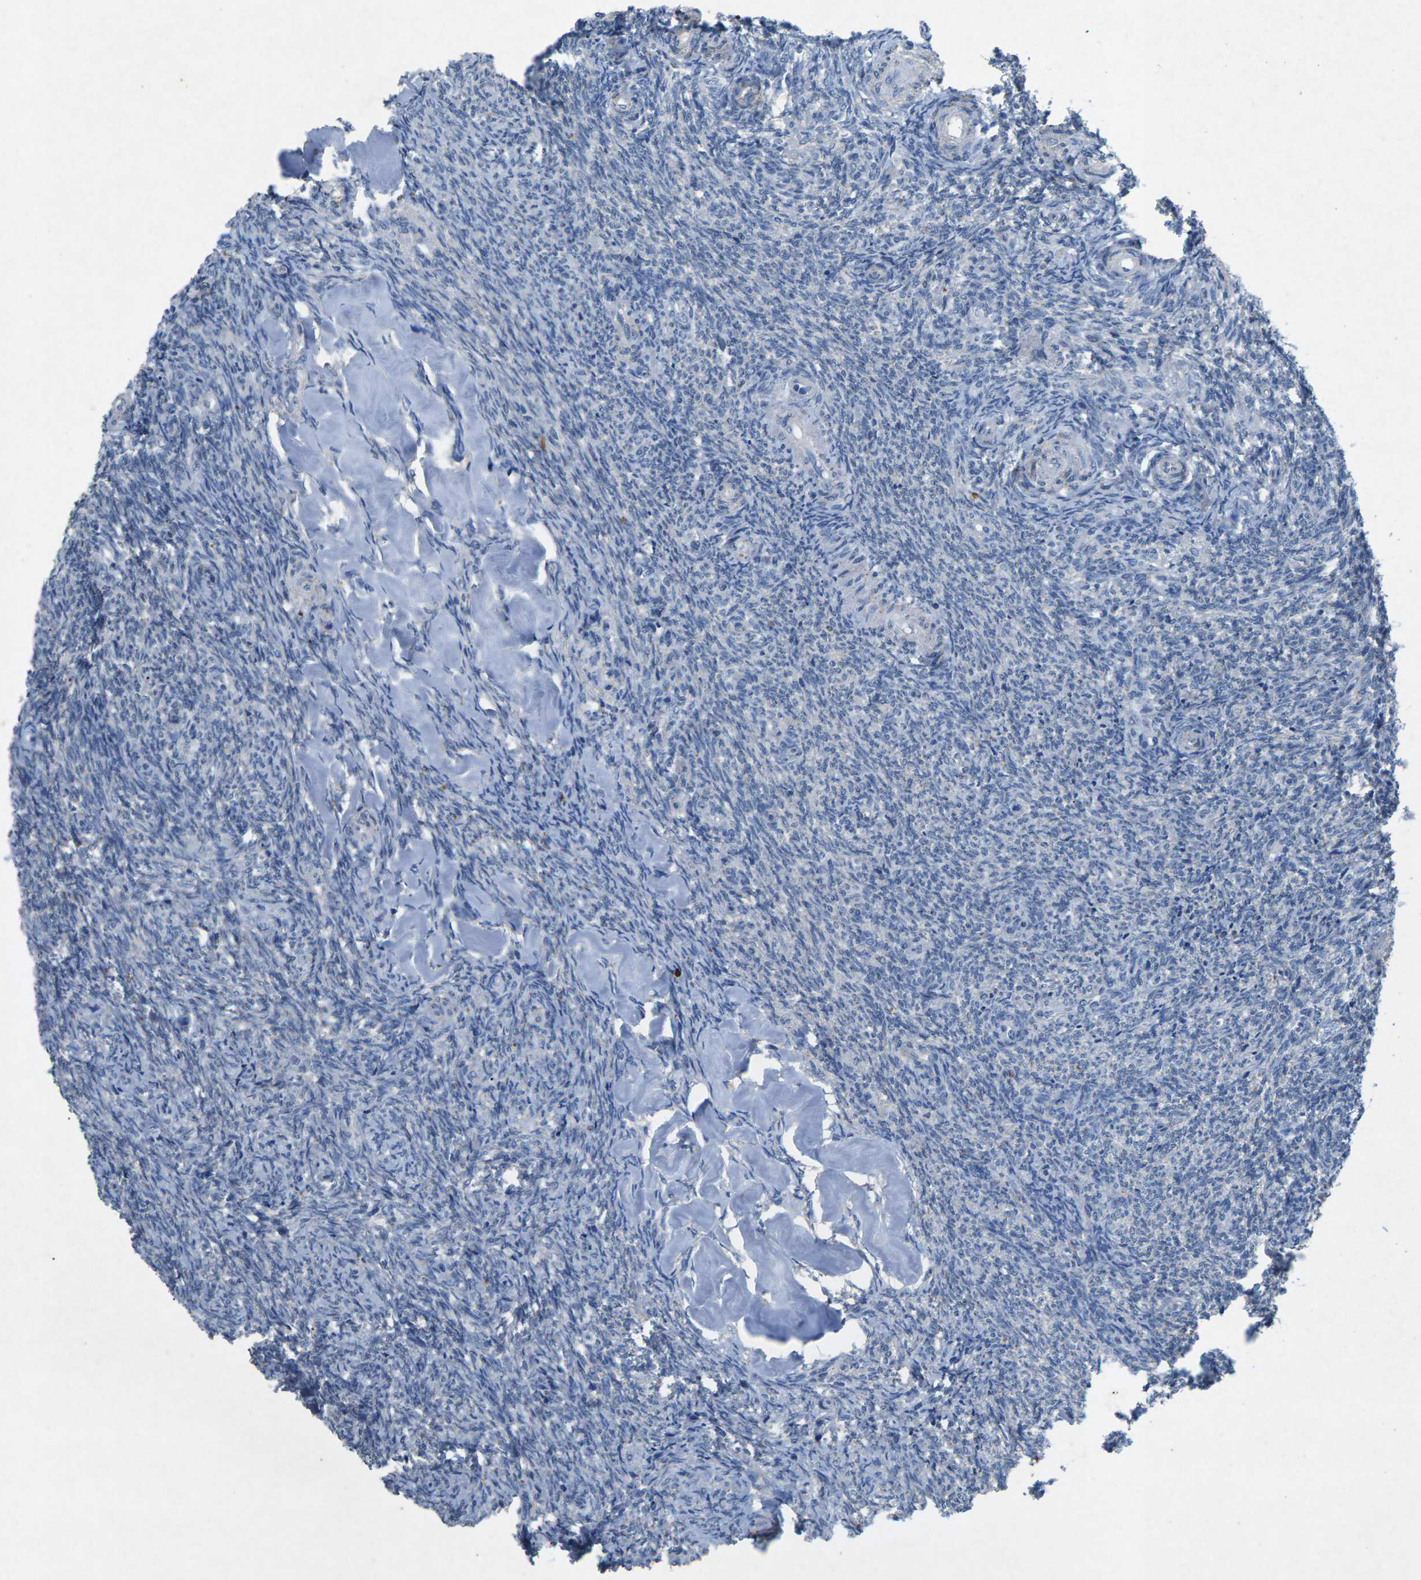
{"staining": {"intensity": "negative", "quantity": "none", "location": "none"}, "tissue": "ovary", "cell_type": "Follicle cells", "image_type": "normal", "snomed": [{"axis": "morphology", "description": "Normal tissue, NOS"}, {"axis": "topography", "description": "Ovary"}], "caption": "DAB (3,3'-diaminobenzidine) immunohistochemical staining of benign ovary exhibits no significant positivity in follicle cells.", "gene": "PLG", "patient": {"sex": "female", "age": 41}}